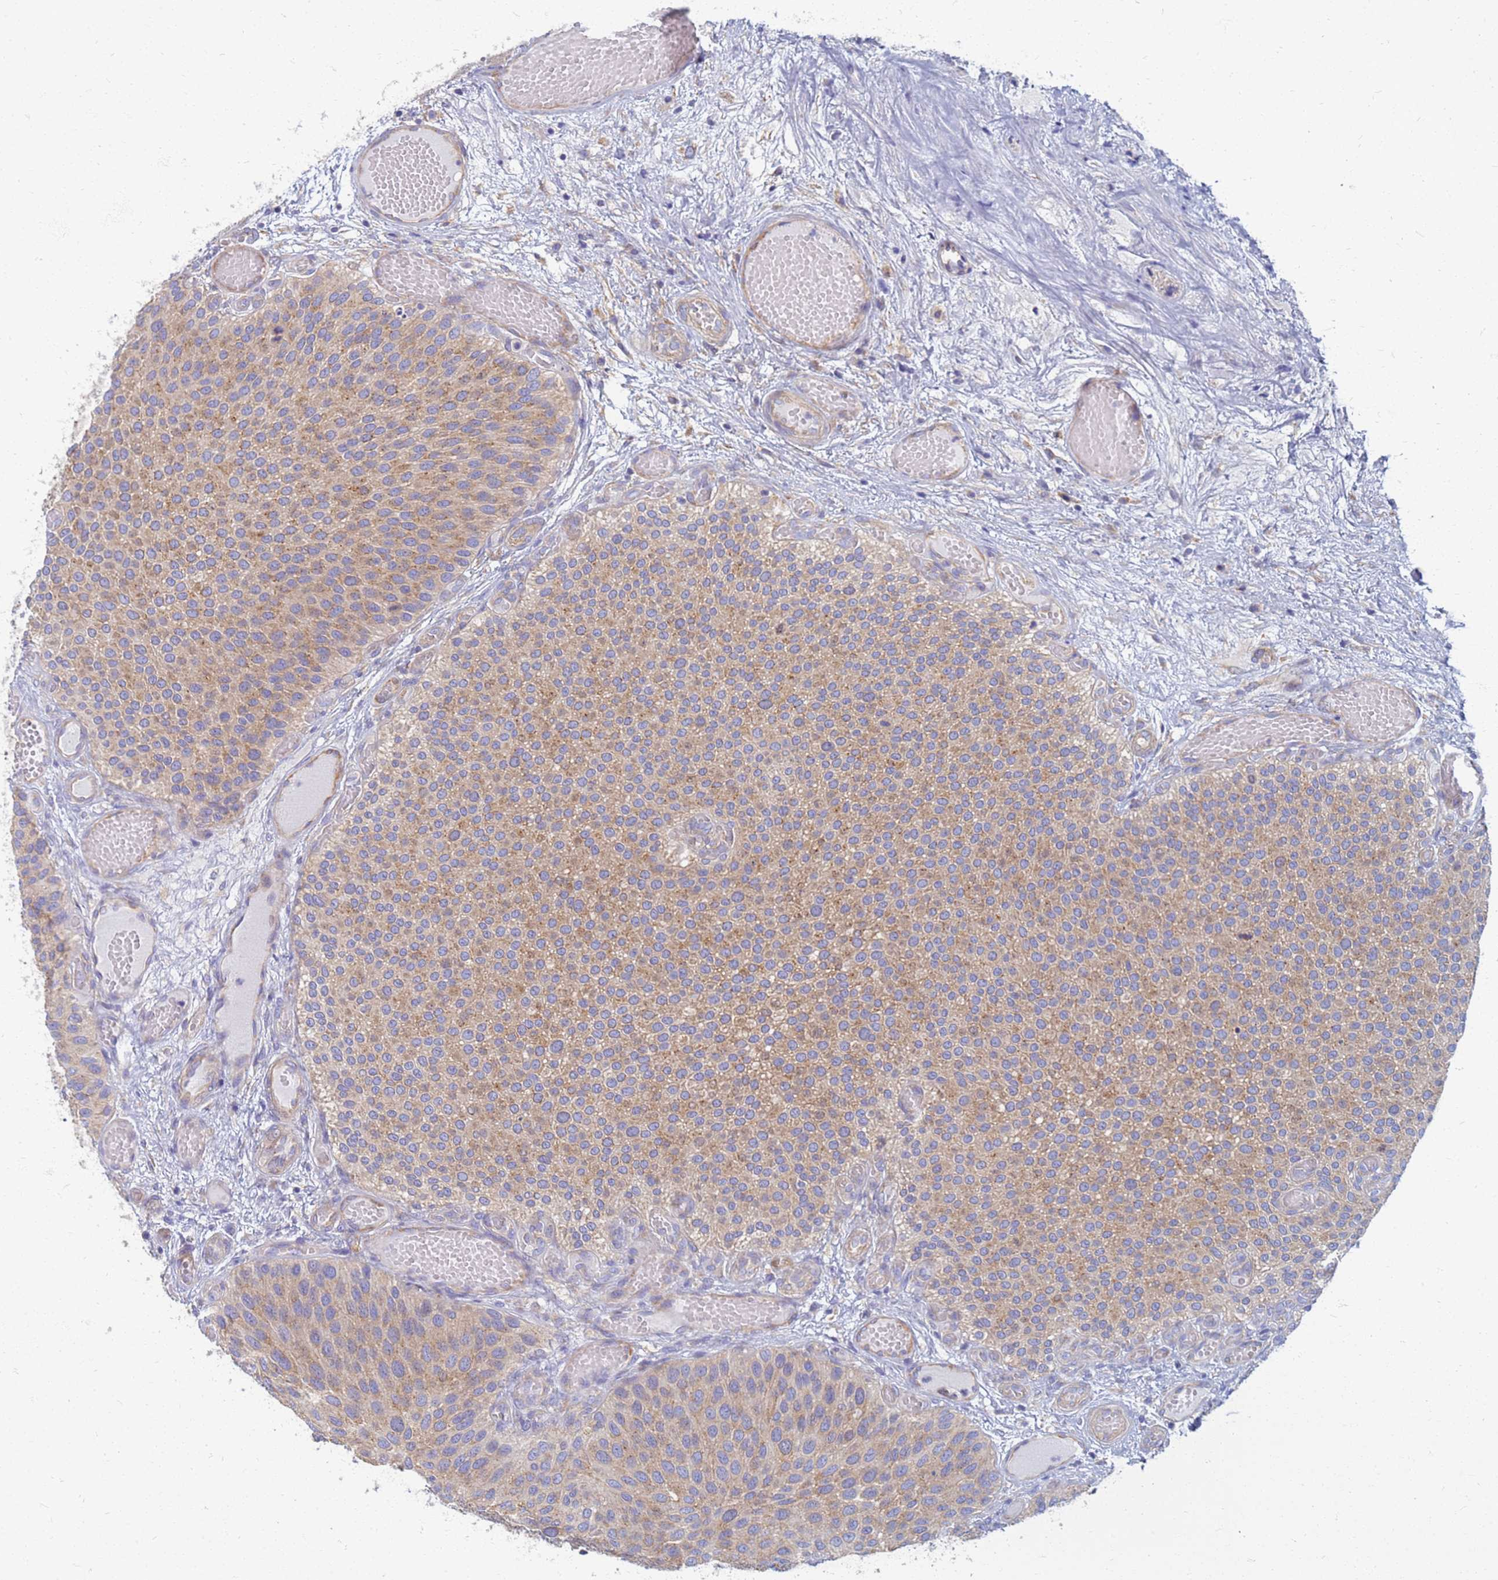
{"staining": {"intensity": "moderate", "quantity": ">75%", "location": "cytoplasmic/membranous"}, "tissue": "urothelial cancer", "cell_type": "Tumor cells", "image_type": "cancer", "snomed": [{"axis": "morphology", "description": "Urothelial carcinoma, Low grade"}, {"axis": "topography", "description": "Urinary bladder"}], "caption": "There is medium levels of moderate cytoplasmic/membranous positivity in tumor cells of urothelial cancer, as demonstrated by immunohistochemical staining (brown color).", "gene": "EEA1", "patient": {"sex": "male", "age": 89}}